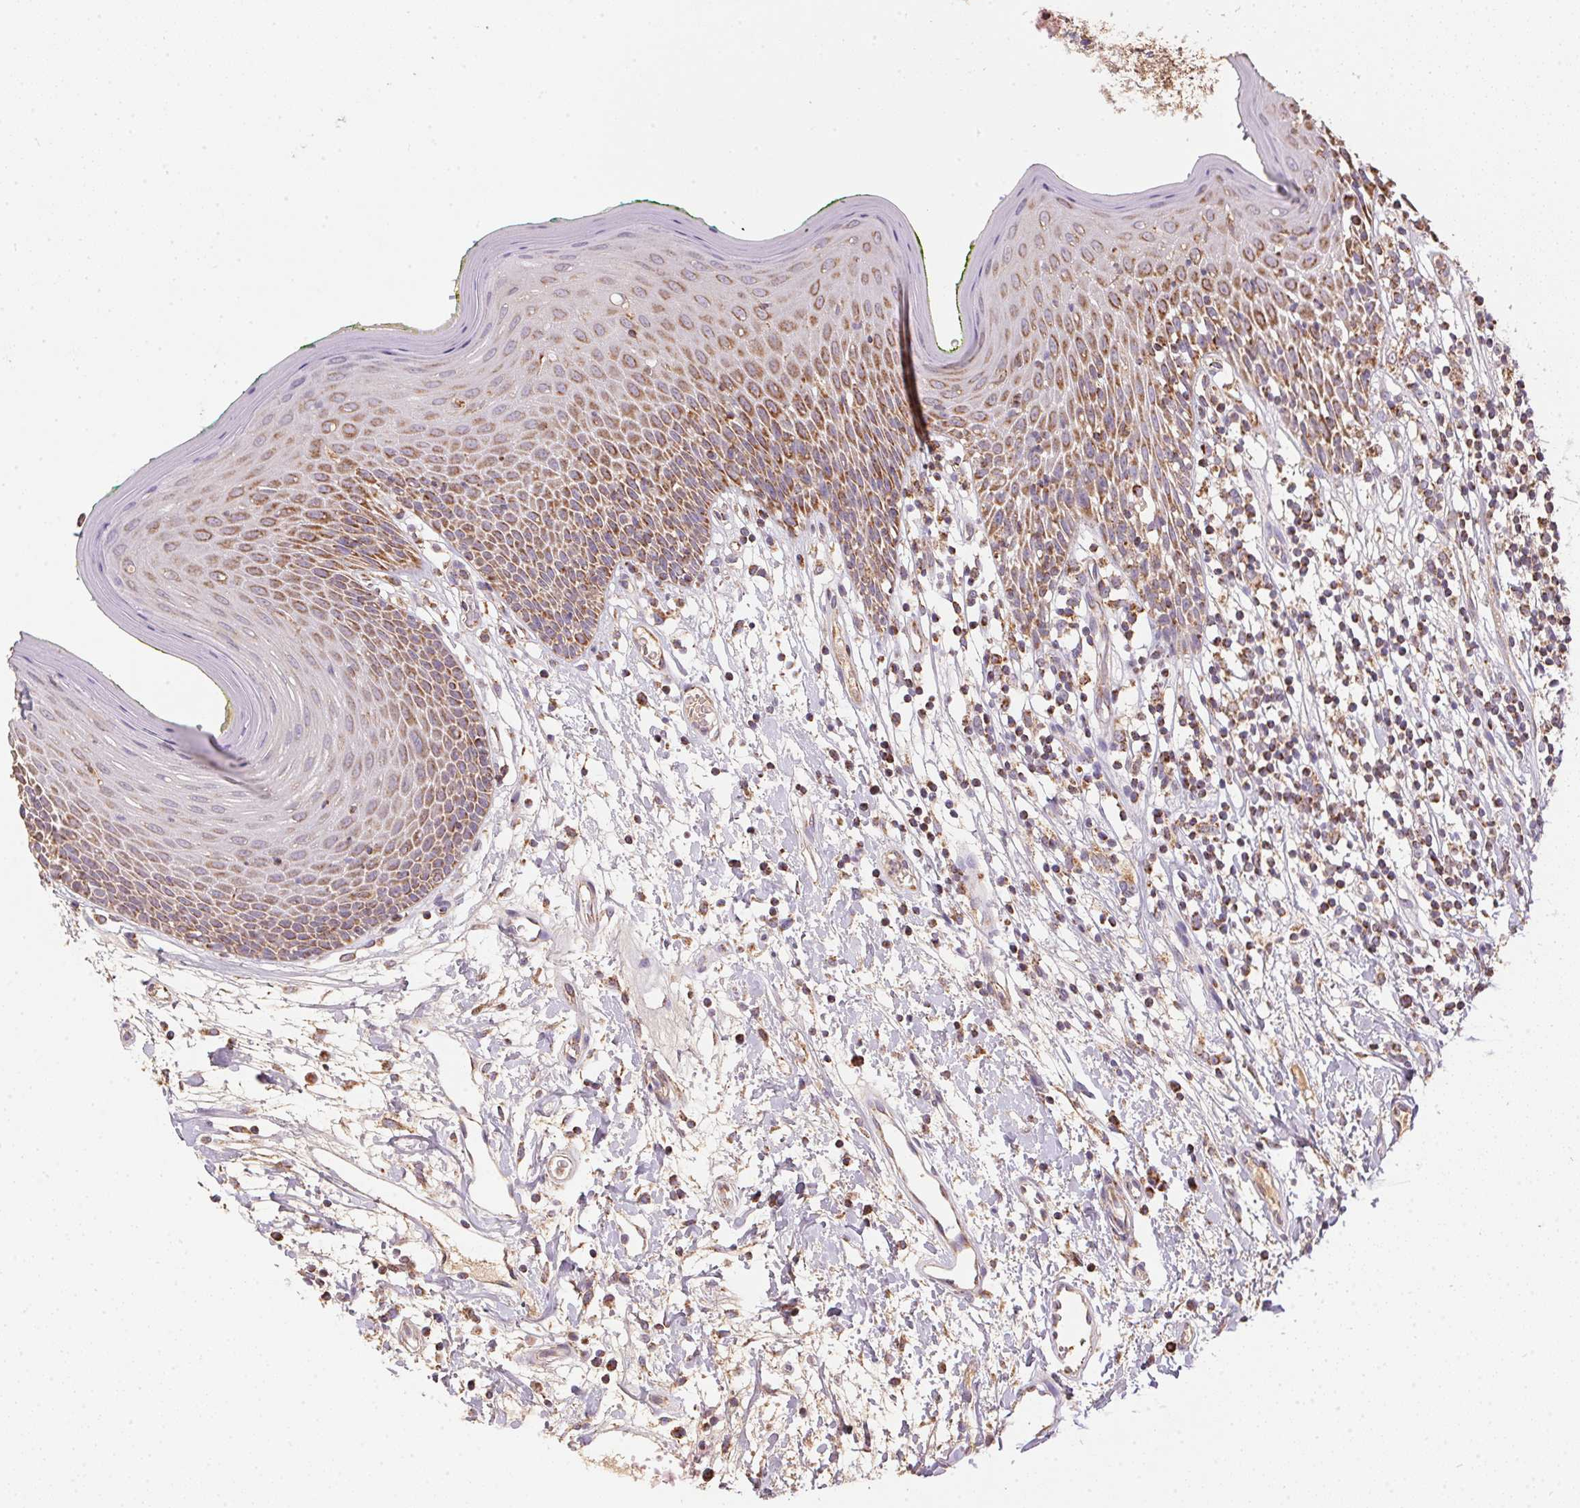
{"staining": {"intensity": "moderate", "quantity": ">75%", "location": "cytoplasmic/membranous"}, "tissue": "head and neck cancer", "cell_type": "Tumor cells", "image_type": "cancer", "snomed": [{"axis": "morphology", "description": "Squamous cell carcinoma, NOS"}, {"axis": "topography", "description": "Oral tissue"}, {"axis": "topography", "description": "Head-Neck"}], "caption": "Protein staining of head and neck cancer tissue shows moderate cytoplasmic/membranous staining in about >75% of tumor cells. (DAB IHC with brightfield microscopy, high magnification).", "gene": "NDUFS2", "patient": {"sex": "male", "age": 49}}